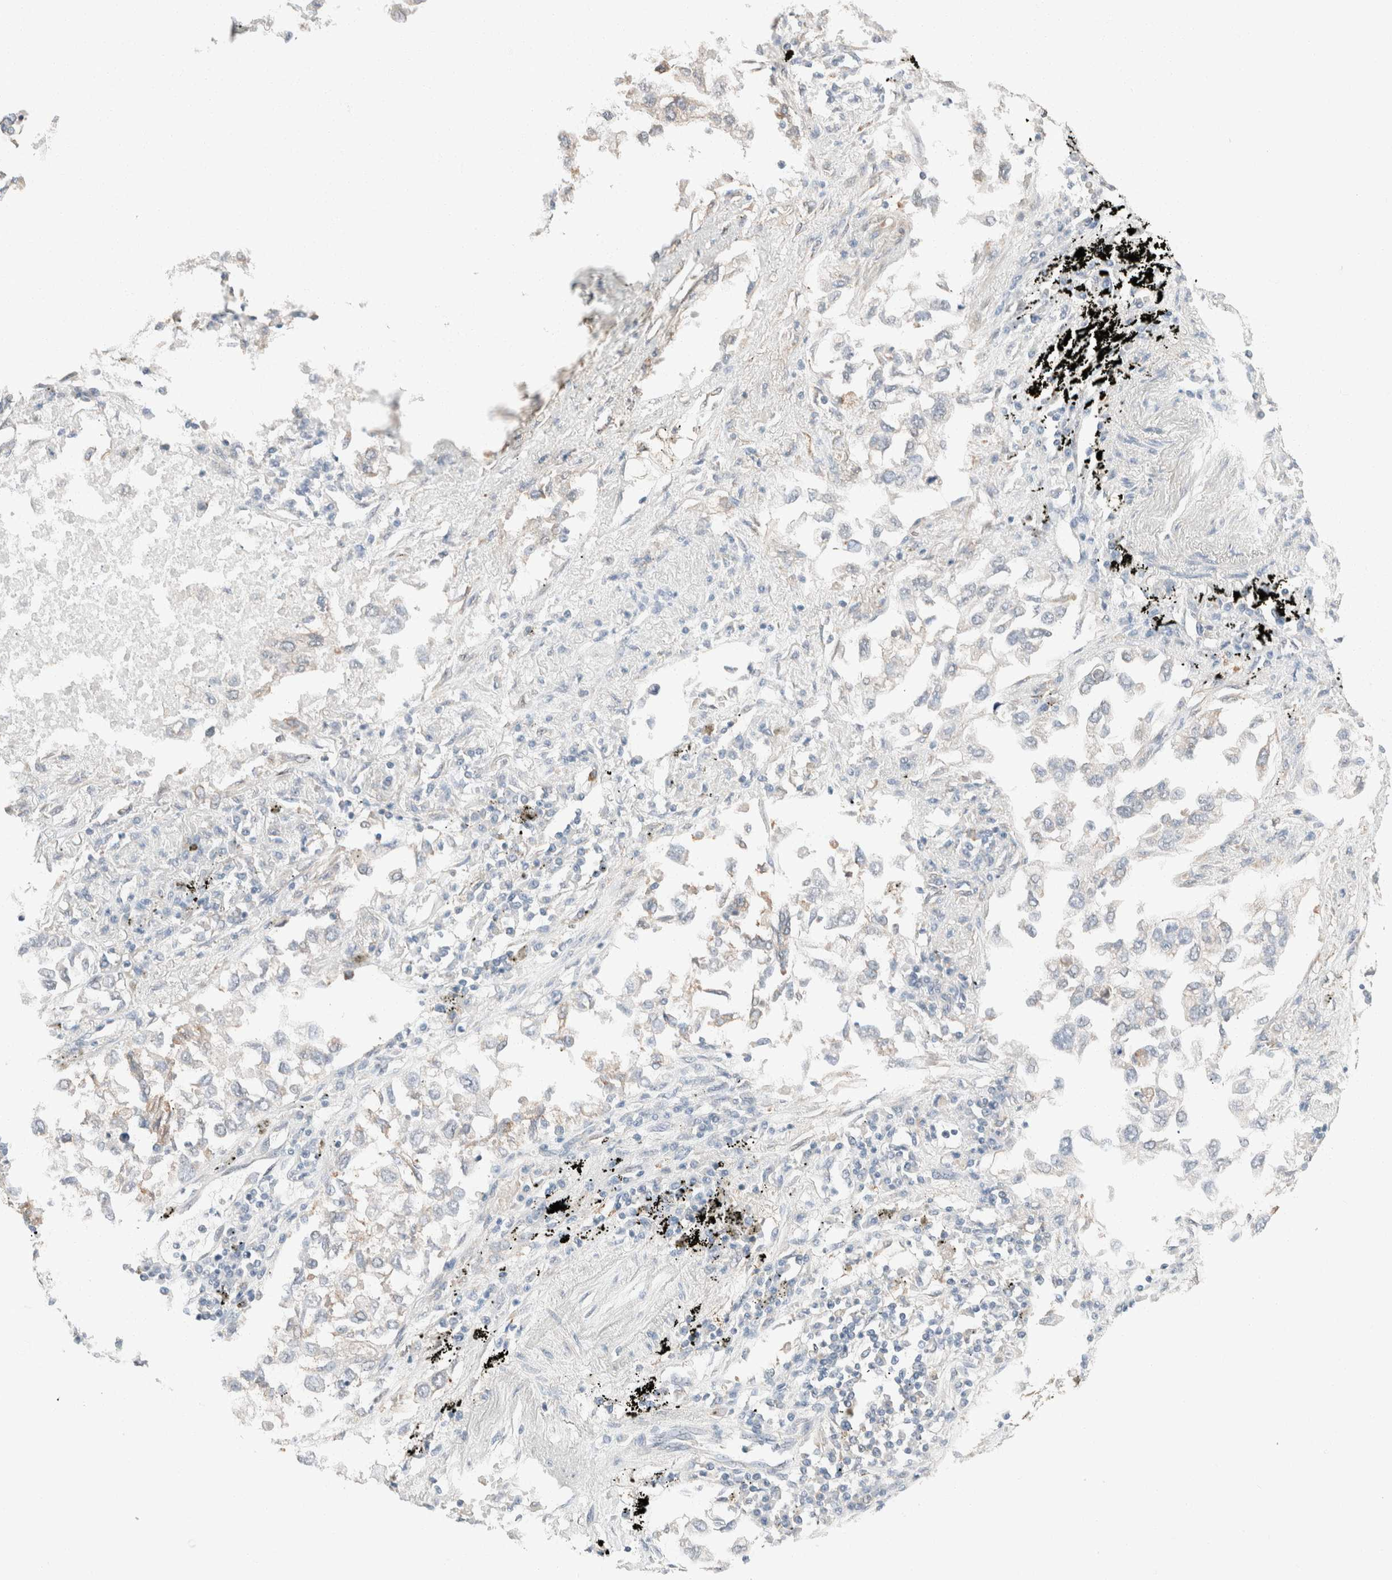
{"staining": {"intensity": "negative", "quantity": "none", "location": "none"}, "tissue": "lung cancer", "cell_type": "Tumor cells", "image_type": "cancer", "snomed": [{"axis": "morphology", "description": "Inflammation, NOS"}, {"axis": "morphology", "description": "Adenocarcinoma, NOS"}, {"axis": "topography", "description": "Lung"}], "caption": "Image shows no significant protein expression in tumor cells of lung cancer (adenocarcinoma).", "gene": "PCM1", "patient": {"sex": "male", "age": 63}}